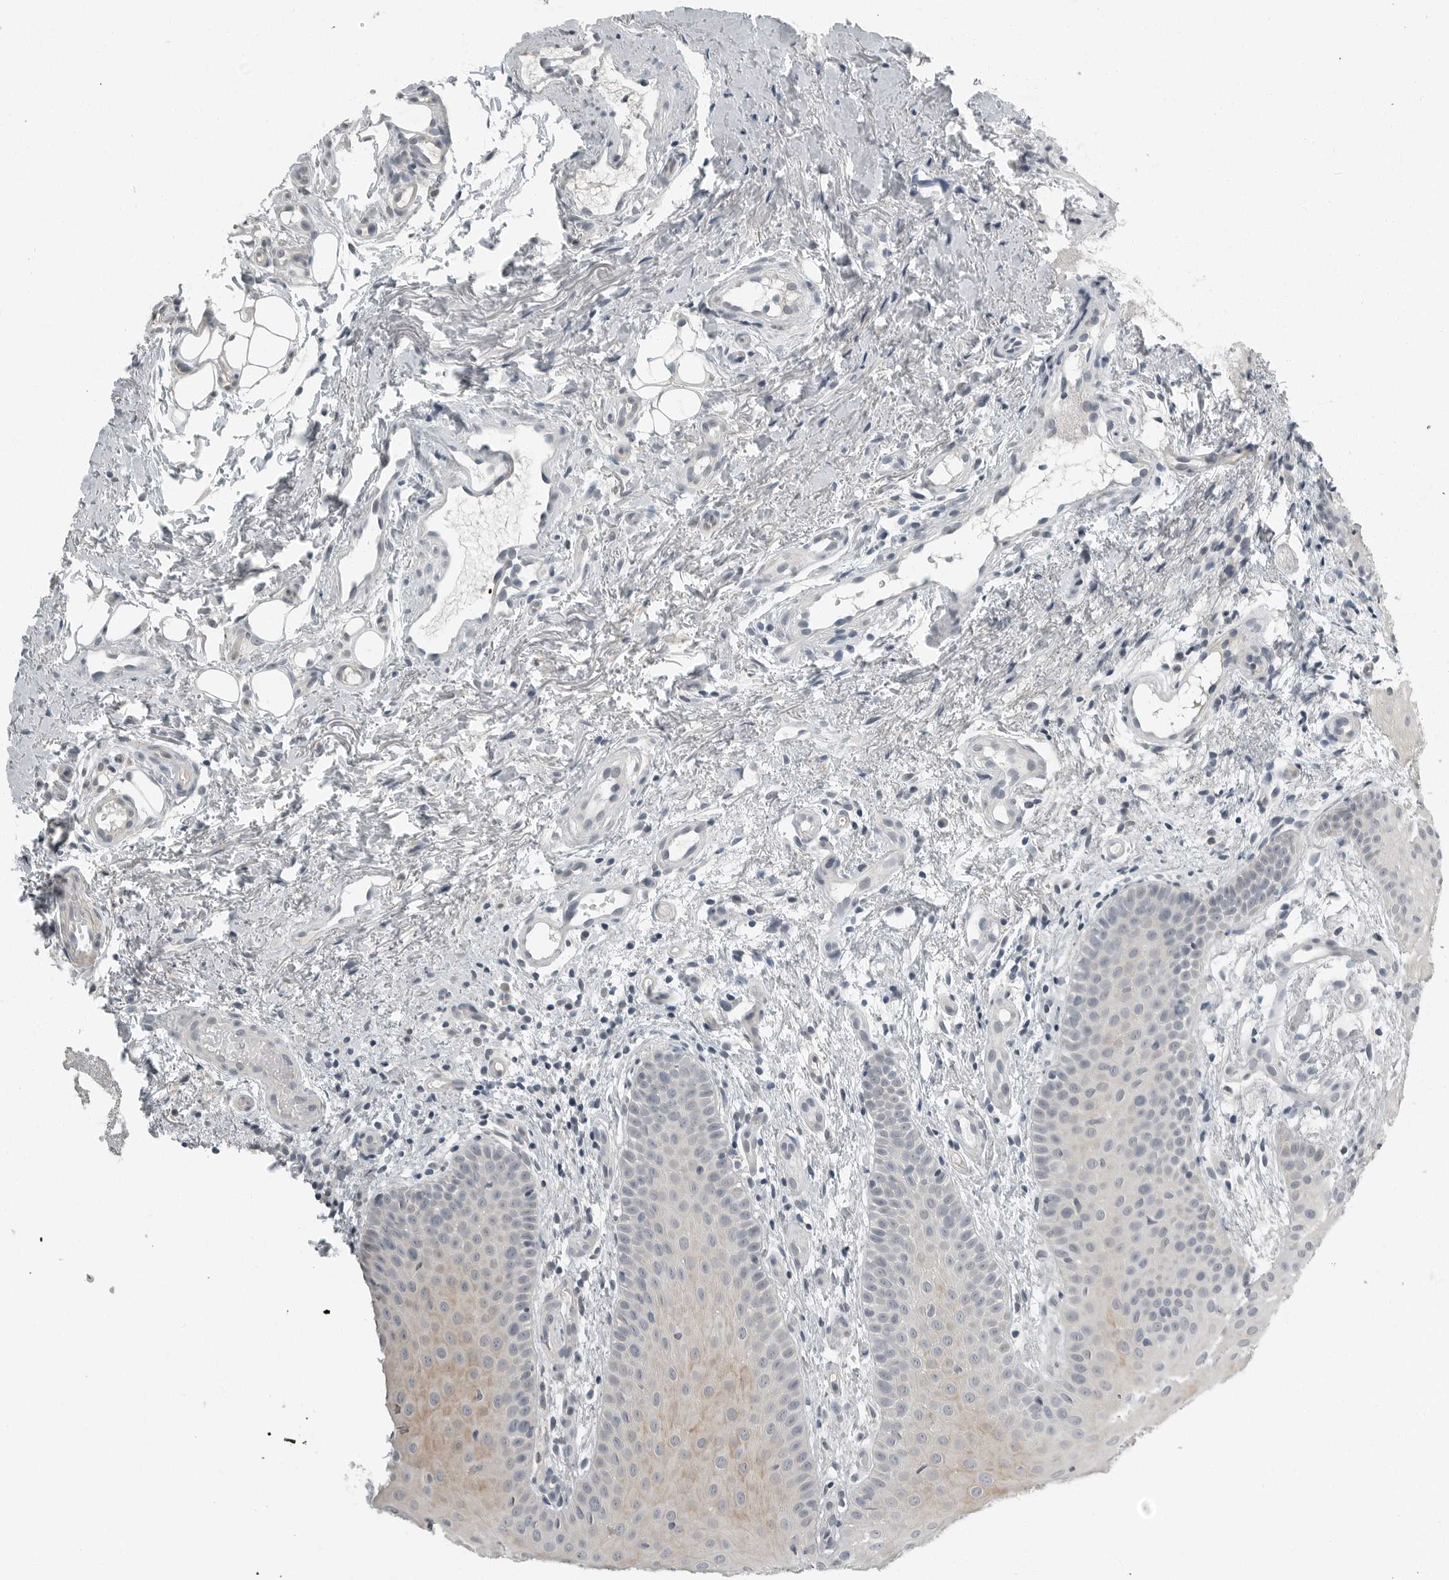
{"staining": {"intensity": "weak", "quantity": "25%-75%", "location": "cytoplasmic/membranous"}, "tissue": "oral mucosa", "cell_type": "Squamous epithelial cells", "image_type": "normal", "snomed": [{"axis": "morphology", "description": "Normal tissue, NOS"}, {"axis": "topography", "description": "Oral tissue"}], "caption": "A low amount of weak cytoplasmic/membranous expression is identified in about 25%-75% of squamous epithelial cells in benign oral mucosa.", "gene": "ENSG00000286112", "patient": {"sex": "male", "age": 60}}